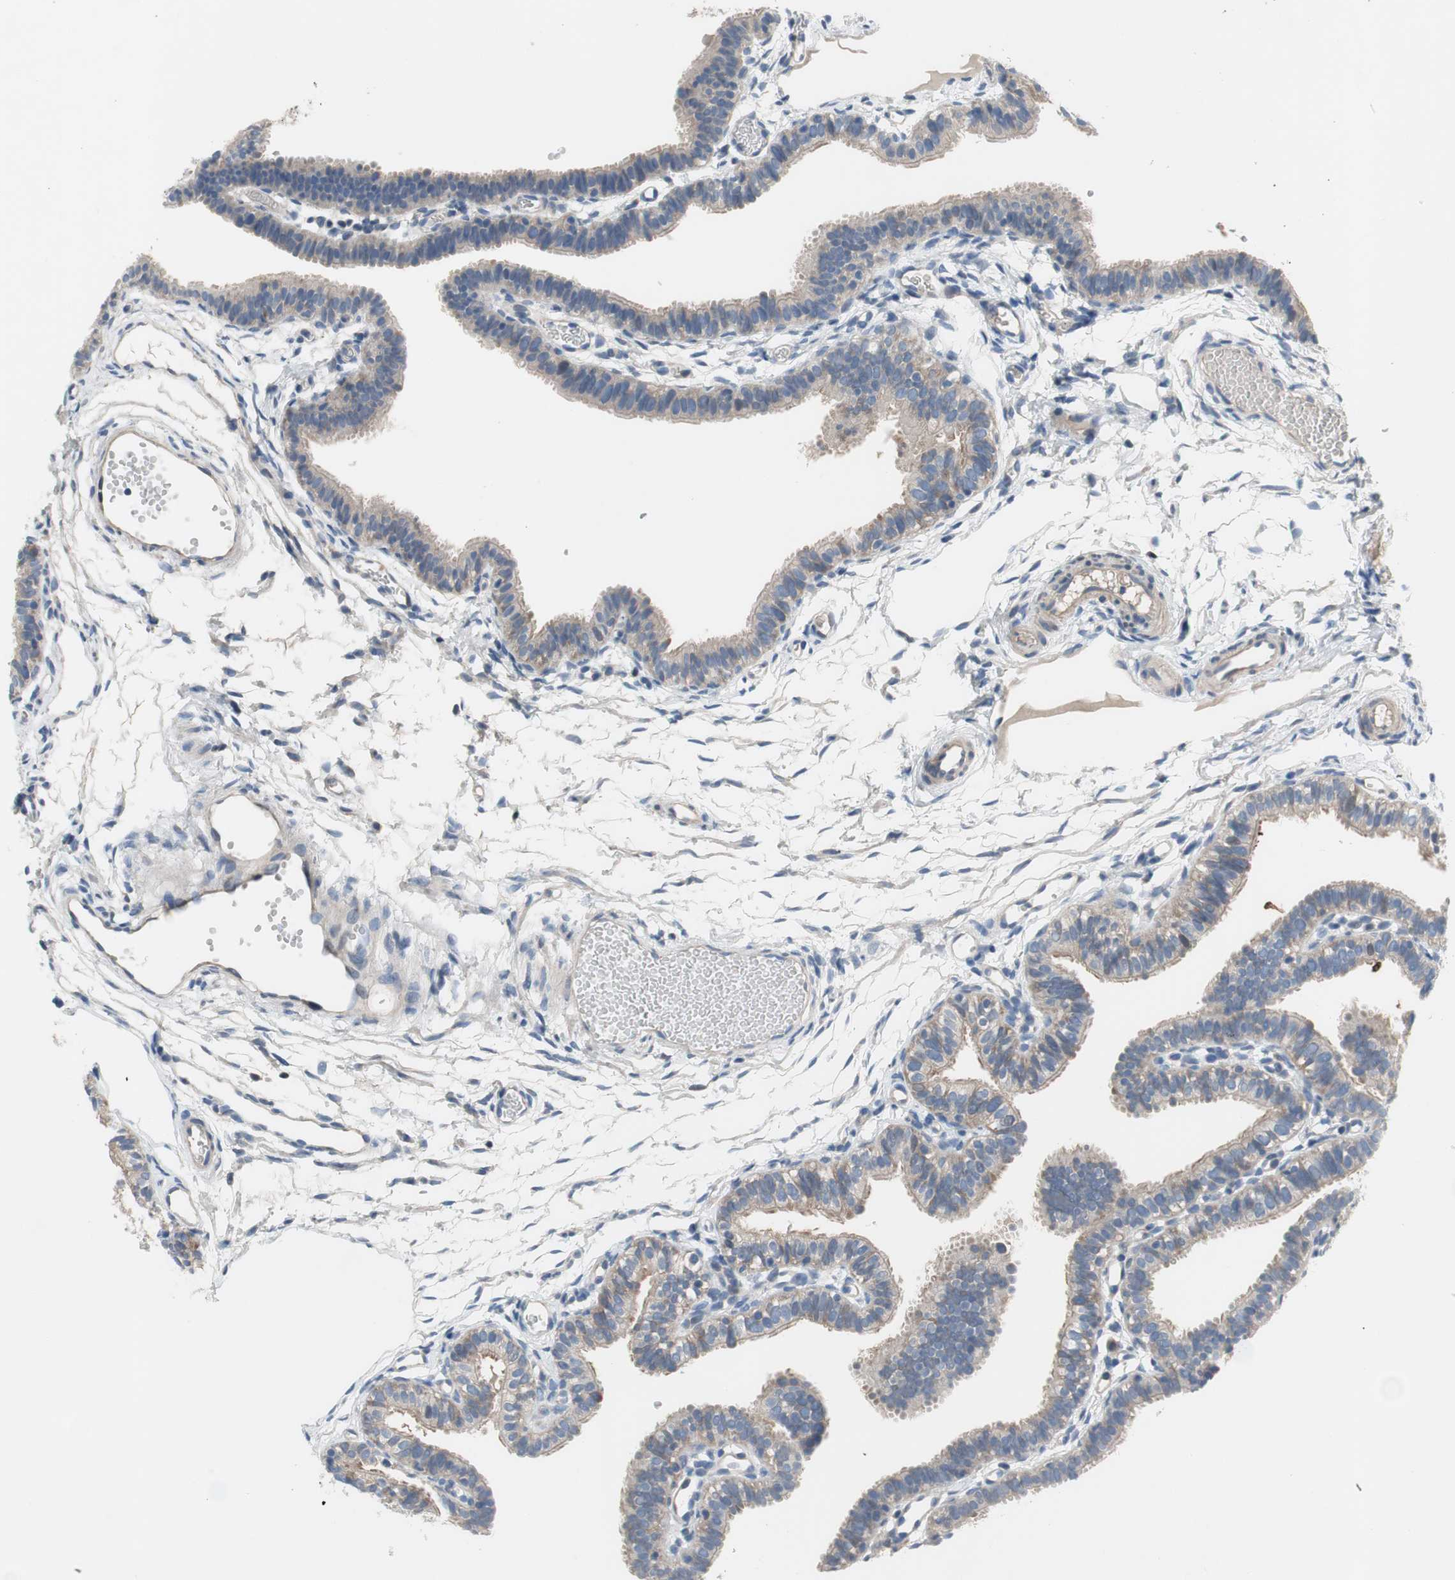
{"staining": {"intensity": "negative", "quantity": "none", "location": "none"}, "tissue": "fallopian tube", "cell_type": "Glandular cells", "image_type": "normal", "snomed": [{"axis": "morphology", "description": "Normal tissue, NOS"}, {"axis": "topography", "description": "Fallopian tube"}, {"axis": "topography", "description": "Placenta"}], "caption": "This micrograph is of benign fallopian tube stained with immunohistochemistry to label a protein in brown with the nuclei are counter-stained blue. There is no staining in glandular cells.", "gene": "TACR3", "patient": {"sex": "female", "age": 34}}